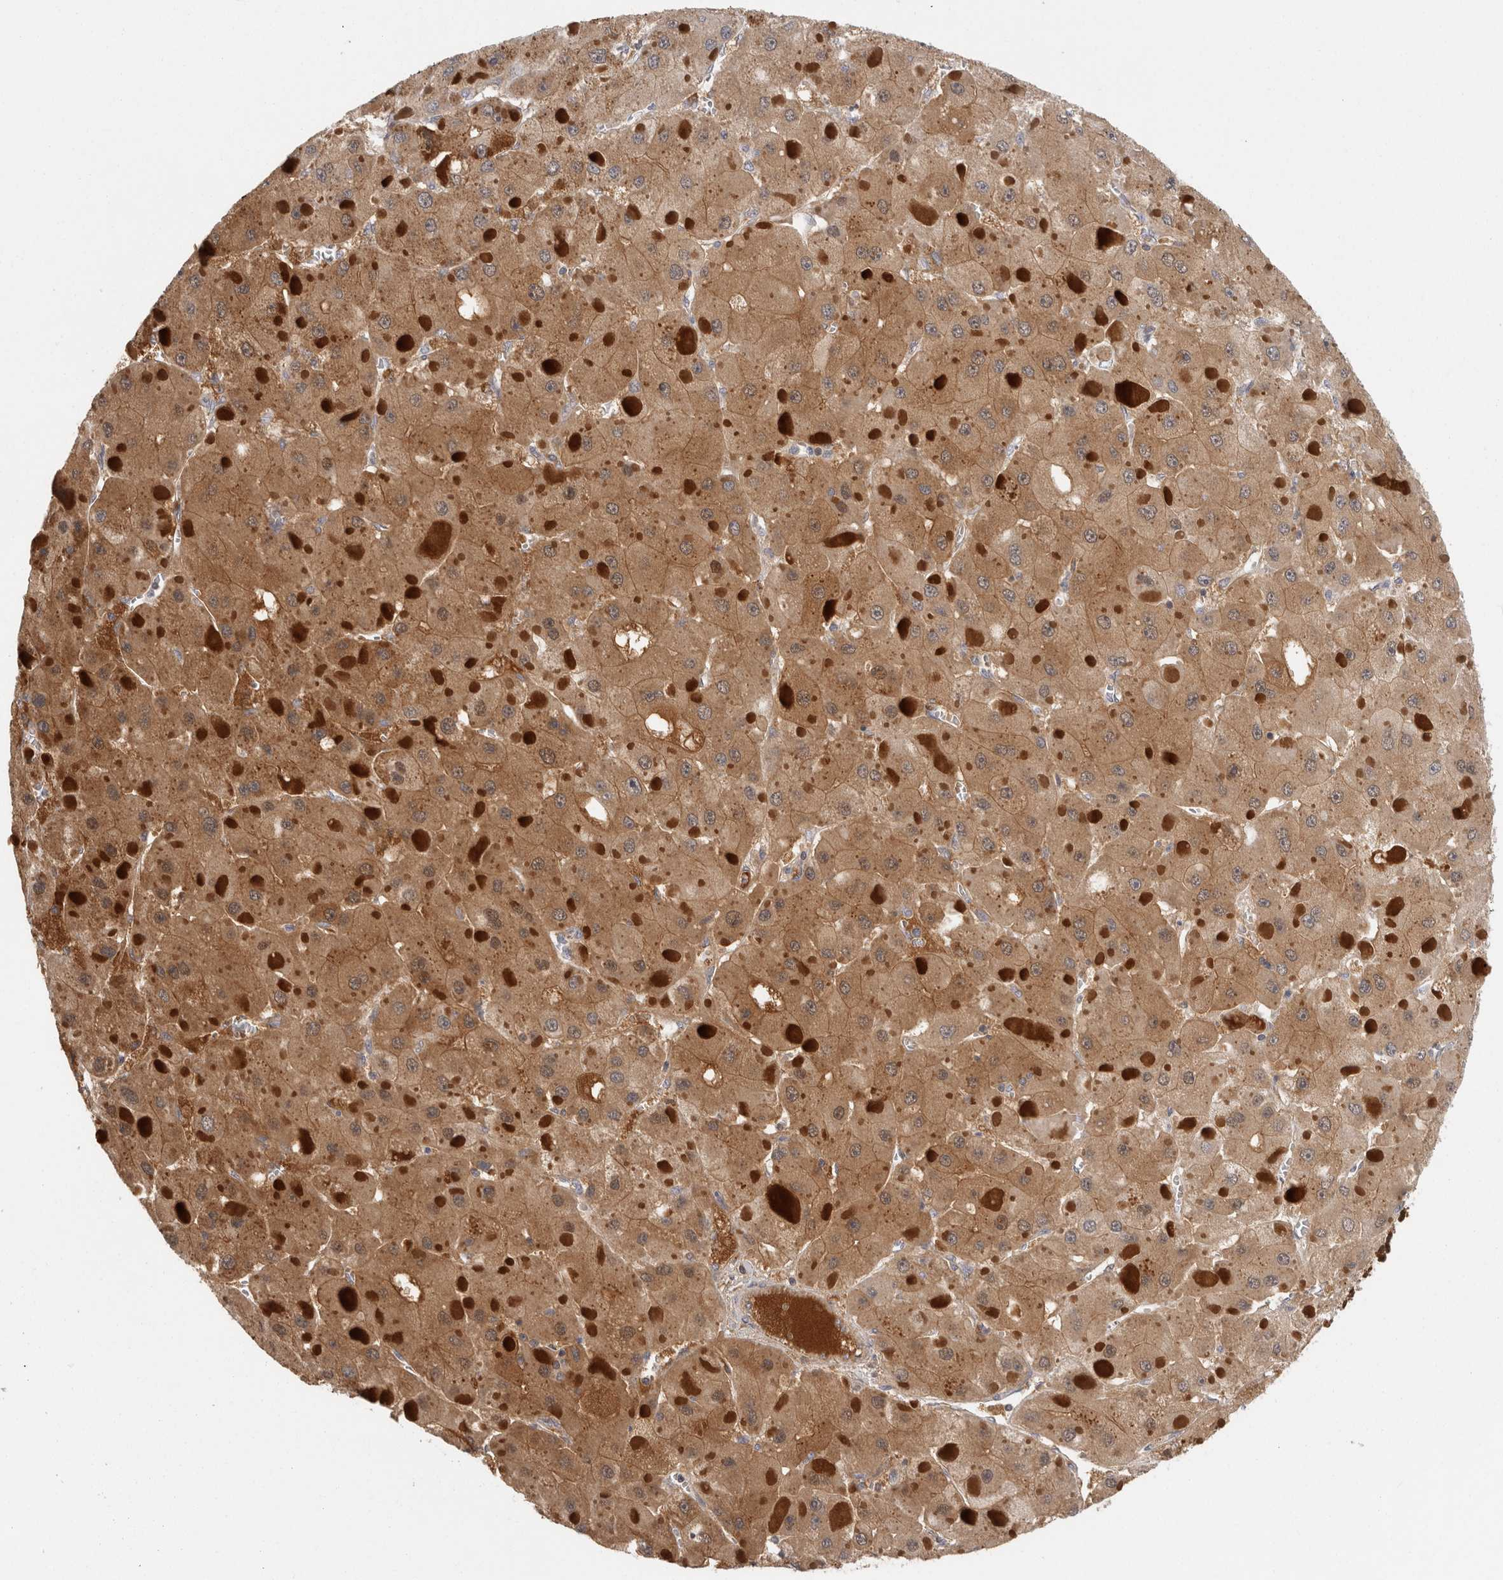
{"staining": {"intensity": "moderate", "quantity": ">75%", "location": "cytoplasmic/membranous"}, "tissue": "liver cancer", "cell_type": "Tumor cells", "image_type": "cancer", "snomed": [{"axis": "morphology", "description": "Carcinoma, Hepatocellular, NOS"}, {"axis": "topography", "description": "Liver"}], "caption": "Immunohistochemical staining of liver cancer (hepatocellular carcinoma) demonstrates moderate cytoplasmic/membranous protein positivity in approximately >75% of tumor cells. Nuclei are stained in blue.", "gene": "ACAT2", "patient": {"sex": "female", "age": 73}}